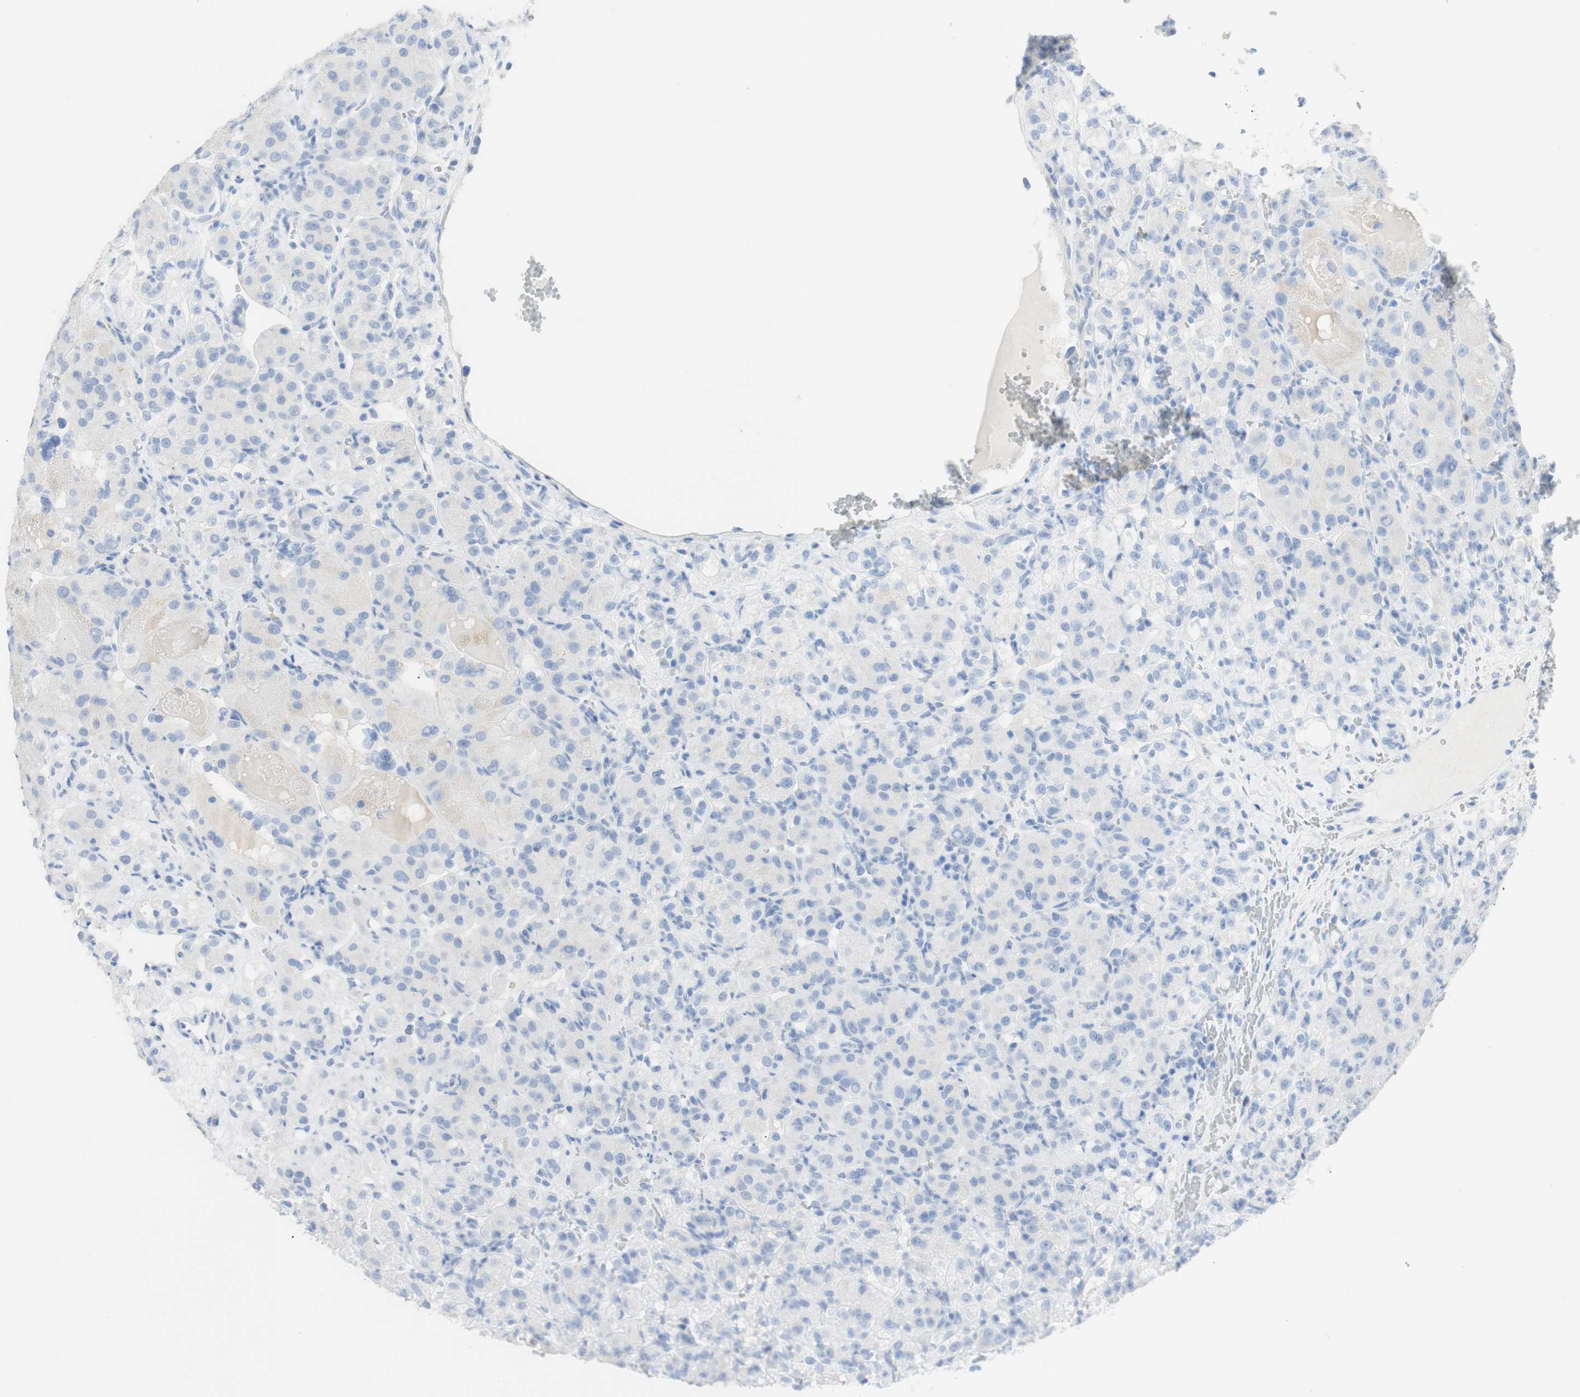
{"staining": {"intensity": "negative", "quantity": "none", "location": "none"}, "tissue": "renal cancer", "cell_type": "Tumor cells", "image_type": "cancer", "snomed": [{"axis": "morphology", "description": "Adenocarcinoma, NOS"}, {"axis": "topography", "description": "Kidney"}], "caption": "High magnification brightfield microscopy of renal adenocarcinoma stained with DAB (3,3'-diaminobenzidine) (brown) and counterstained with hematoxylin (blue): tumor cells show no significant staining.", "gene": "TPO", "patient": {"sex": "male", "age": 61}}